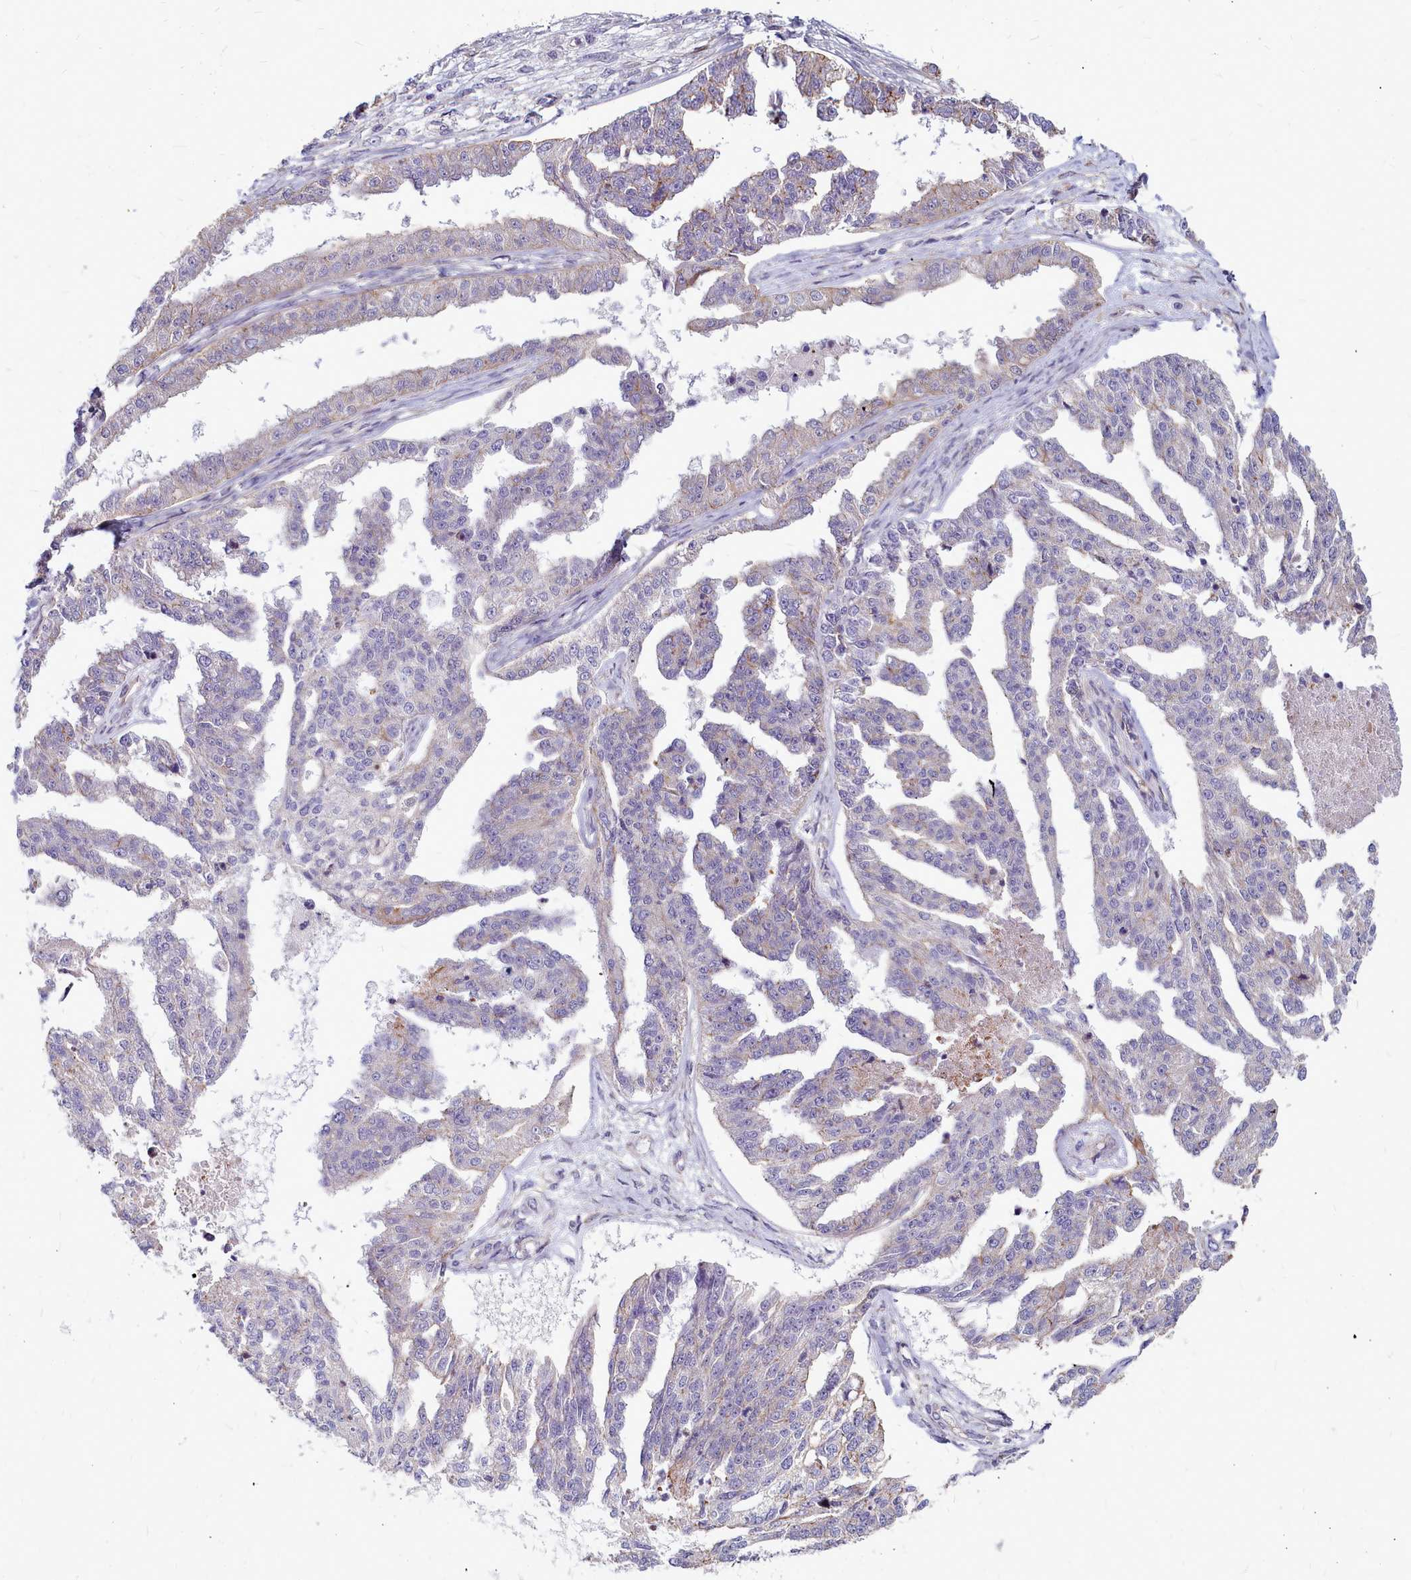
{"staining": {"intensity": "negative", "quantity": "none", "location": "none"}, "tissue": "ovarian cancer", "cell_type": "Tumor cells", "image_type": "cancer", "snomed": [{"axis": "morphology", "description": "Cystadenocarcinoma, serous, NOS"}, {"axis": "topography", "description": "Ovary"}], "caption": "Histopathology image shows no significant protein expression in tumor cells of ovarian cancer (serous cystadenocarcinoma). (DAB (3,3'-diaminobenzidine) immunohistochemistry visualized using brightfield microscopy, high magnification).", "gene": "TTC5", "patient": {"sex": "female", "age": 58}}